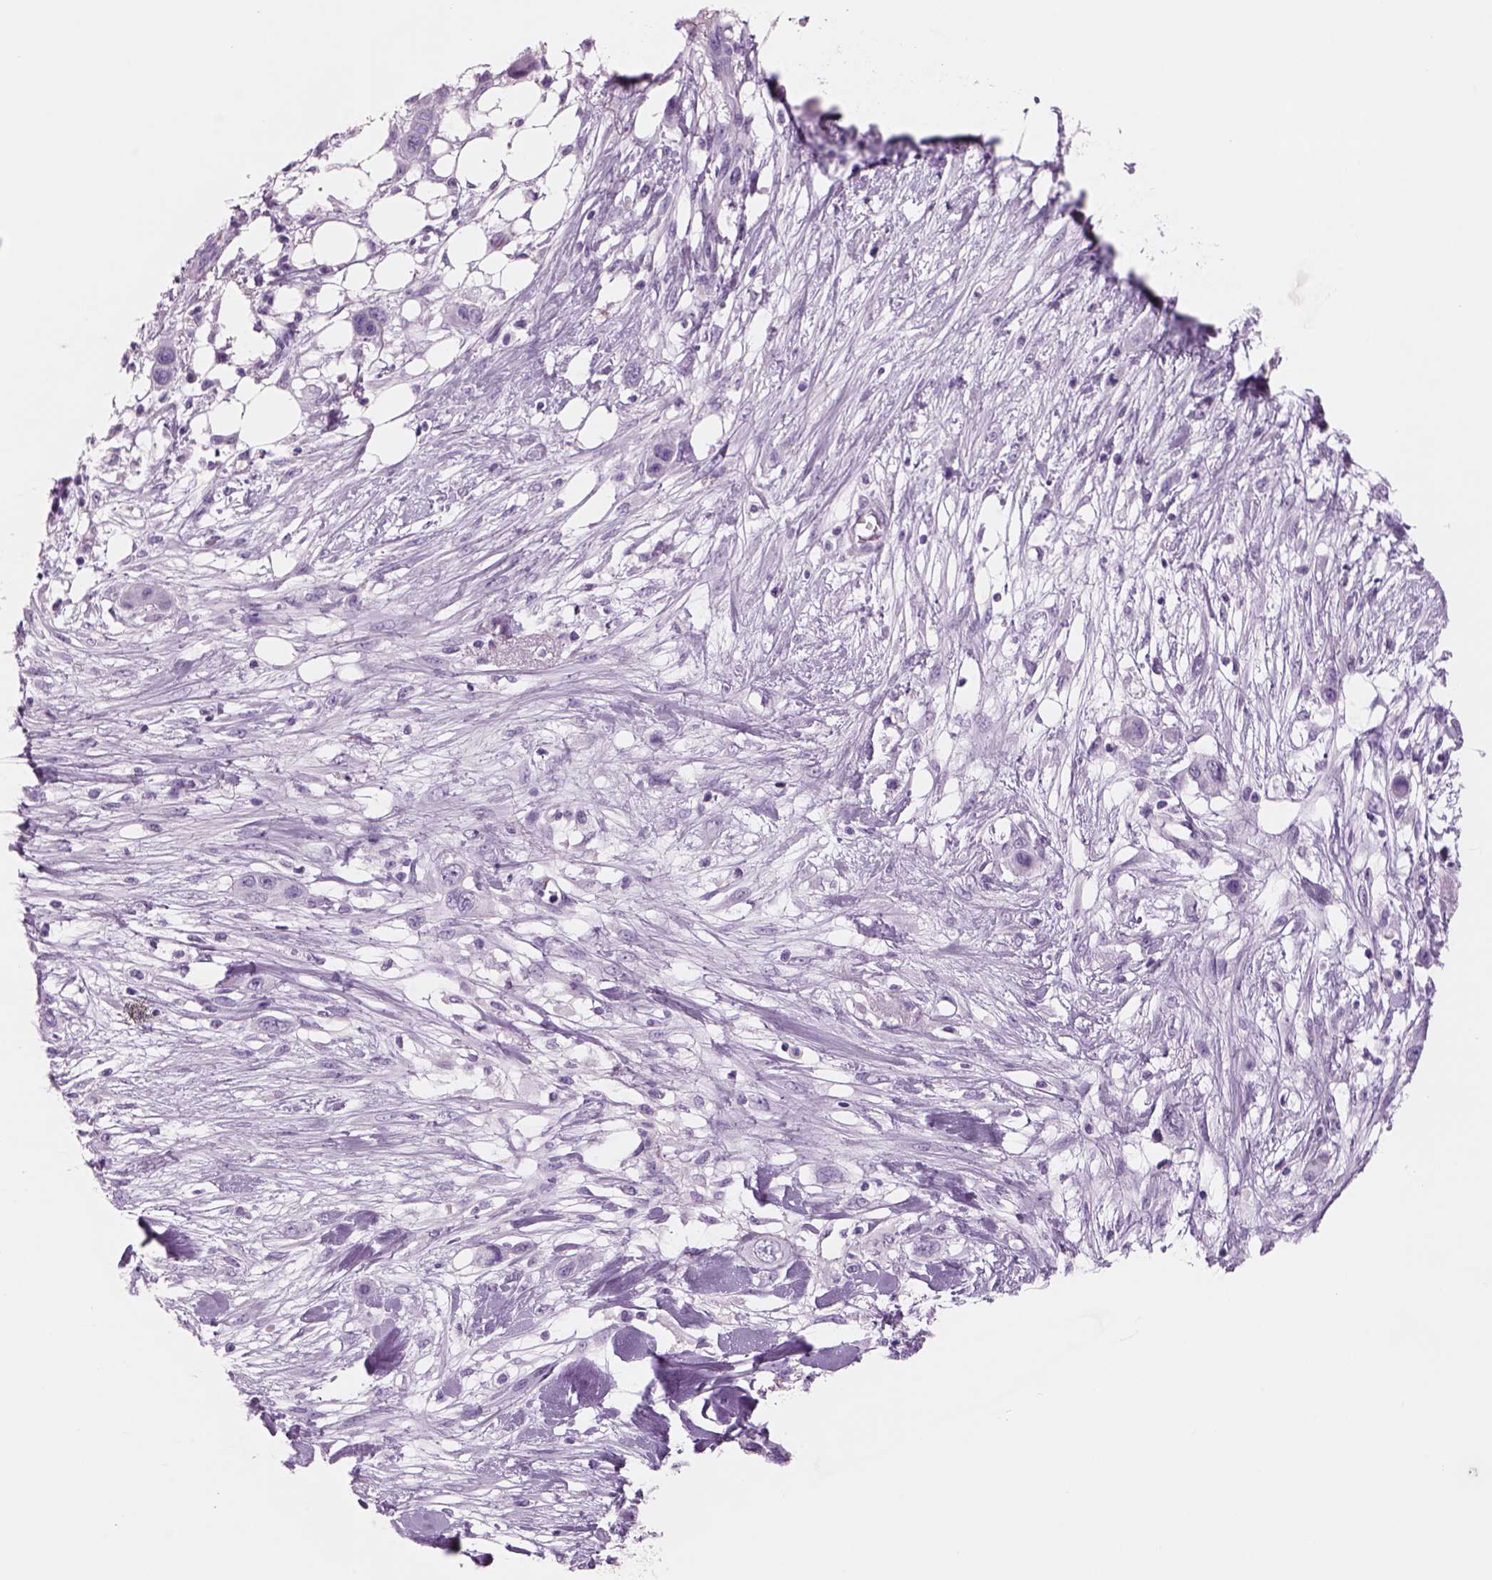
{"staining": {"intensity": "negative", "quantity": "none", "location": "none"}, "tissue": "skin cancer", "cell_type": "Tumor cells", "image_type": "cancer", "snomed": [{"axis": "morphology", "description": "Squamous cell carcinoma, NOS"}, {"axis": "topography", "description": "Skin"}], "caption": "A high-resolution micrograph shows immunohistochemistry staining of skin cancer, which reveals no significant expression in tumor cells.", "gene": "RHO", "patient": {"sex": "male", "age": 79}}